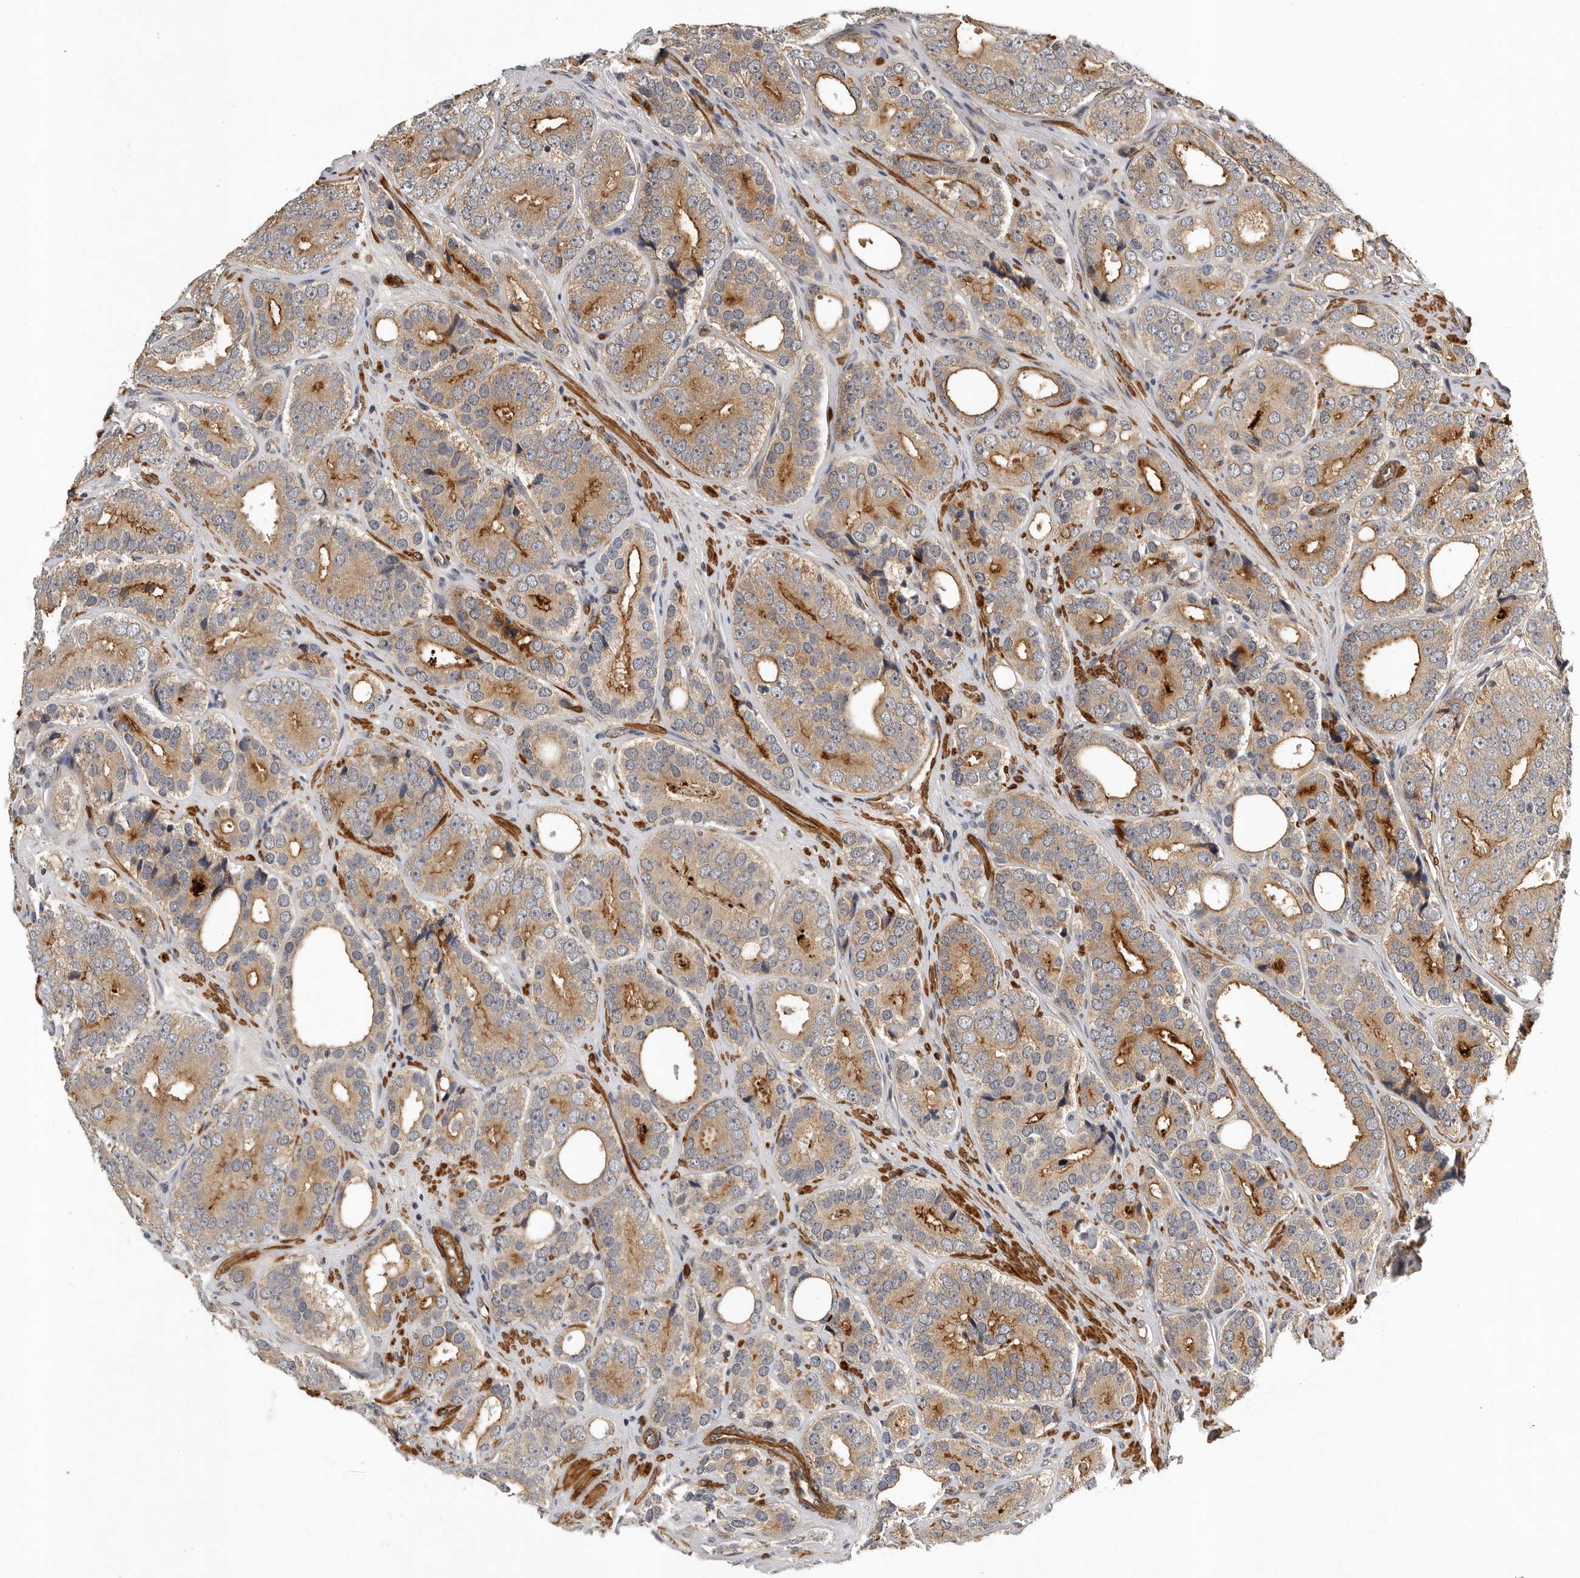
{"staining": {"intensity": "moderate", "quantity": "25%-75%", "location": "cytoplasmic/membranous"}, "tissue": "prostate cancer", "cell_type": "Tumor cells", "image_type": "cancer", "snomed": [{"axis": "morphology", "description": "Adenocarcinoma, High grade"}, {"axis": "topography", "description": "Prostate"}], "caption": "This is a histology image of IHC staining of prostate cancer (adenocarcinoma (high-grade)), which shows moderate positivity in the cytoplasmic/membranous of tumor cells.", "gene": "RNF157", "patient": {"sex": "male", "age": 56}}